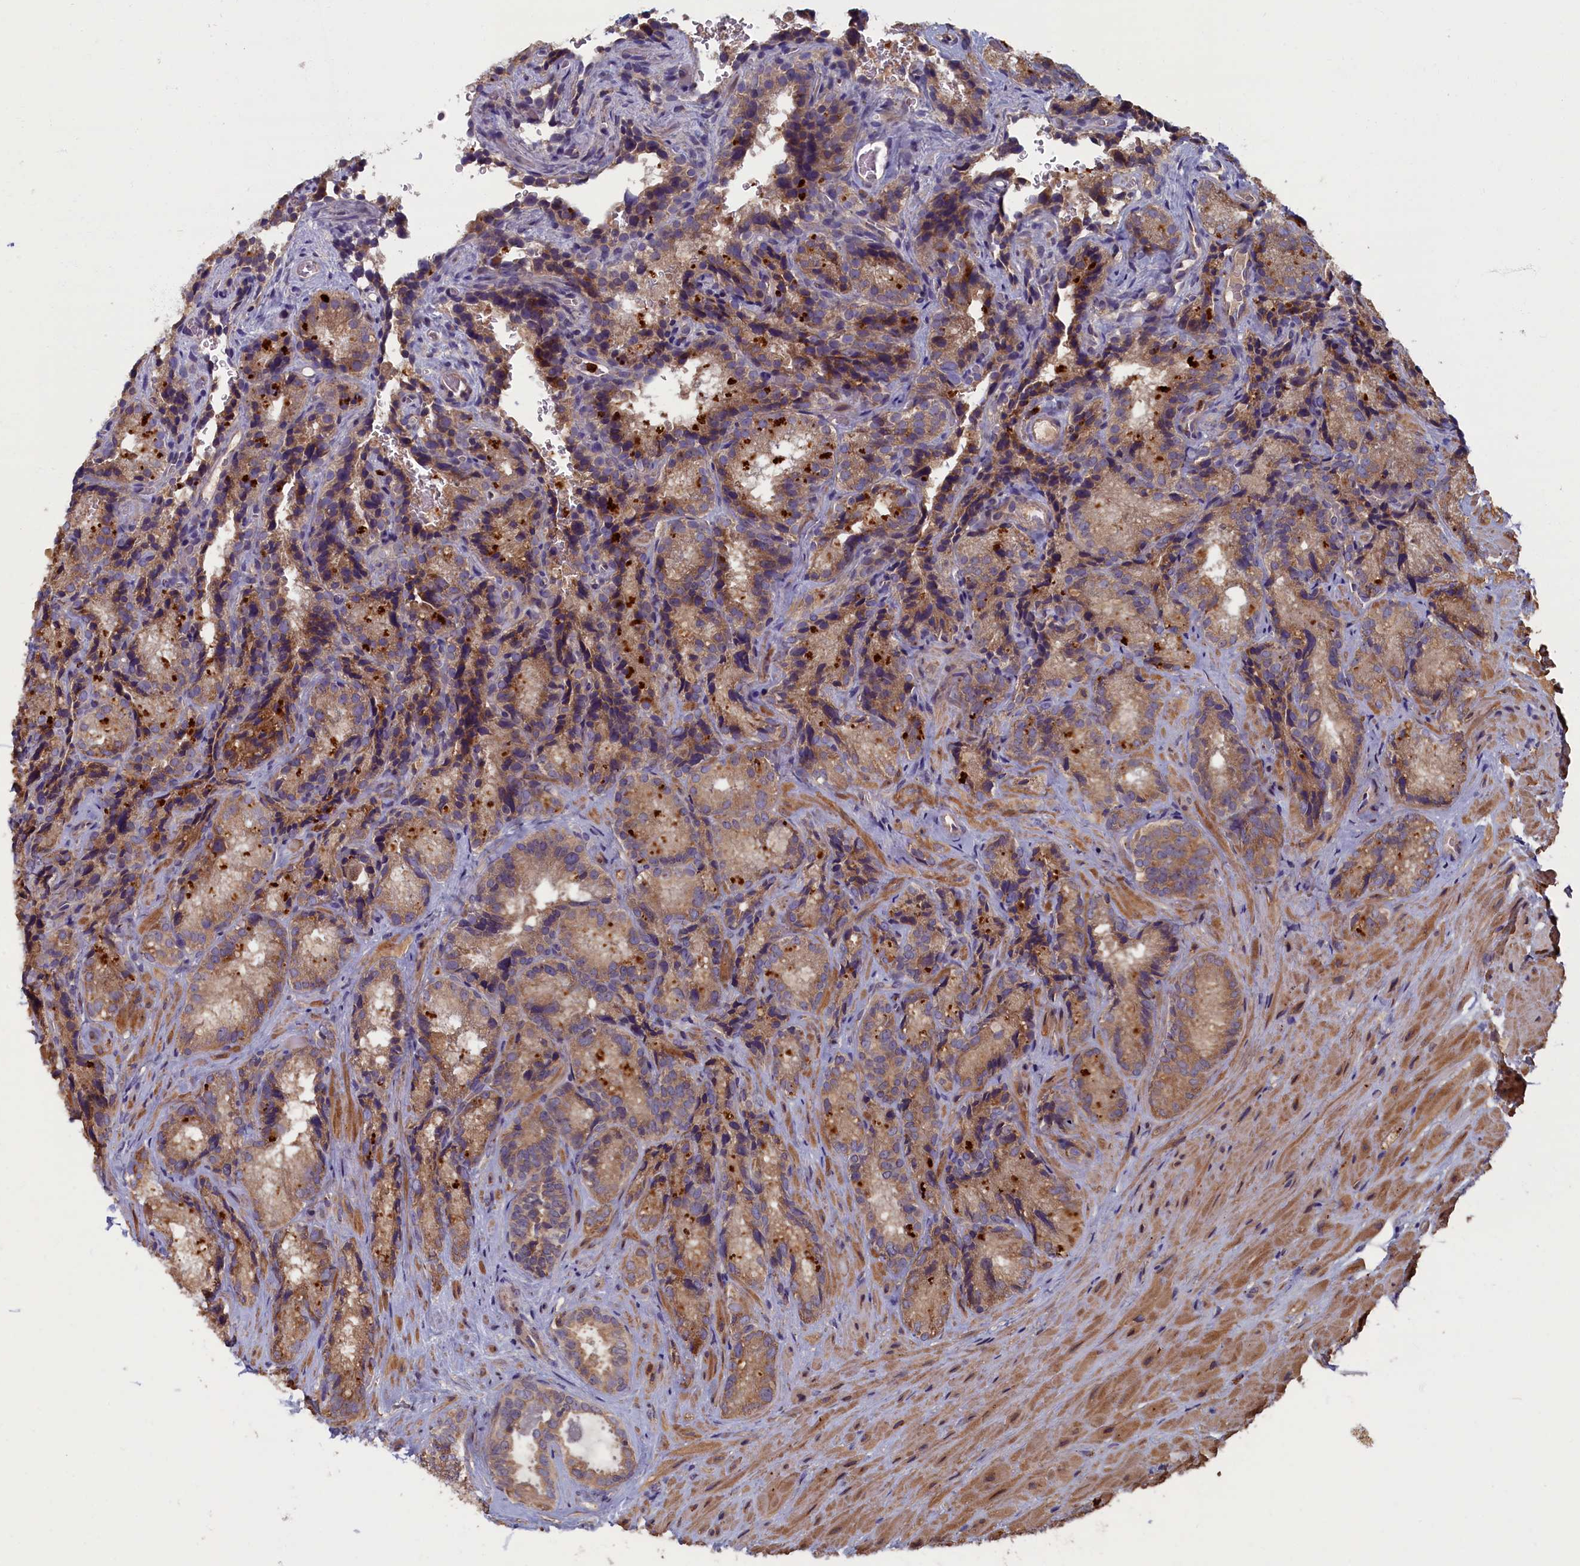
{"staining": {"intensity": "moderate", "quantity": ">75%", "location": "cytoplasmic/membranous"}, "tissue": "seminal vesicle", "cell_type": "Glandular cells", "image_type": "normal", "snomed": [{"axis": "morphology", "description": "Normal tissue, NOS"}, {"axis": "topography", "description": "Seminal veicle"}], "caption": "Protein staining by immunohistochemistry (IHC) exhibits moderate cytoplasmic/membranous positivity in about >75% of glandular cells in normal seminal vesicle. Using DAB (3,3'-diaminobenzidine) (brown) and hematoxylin (blue) stains, captured at high magnification using brightfield microscopy.", "gene": "TNK2", "patient": {"sex": "male", "age": 58}}